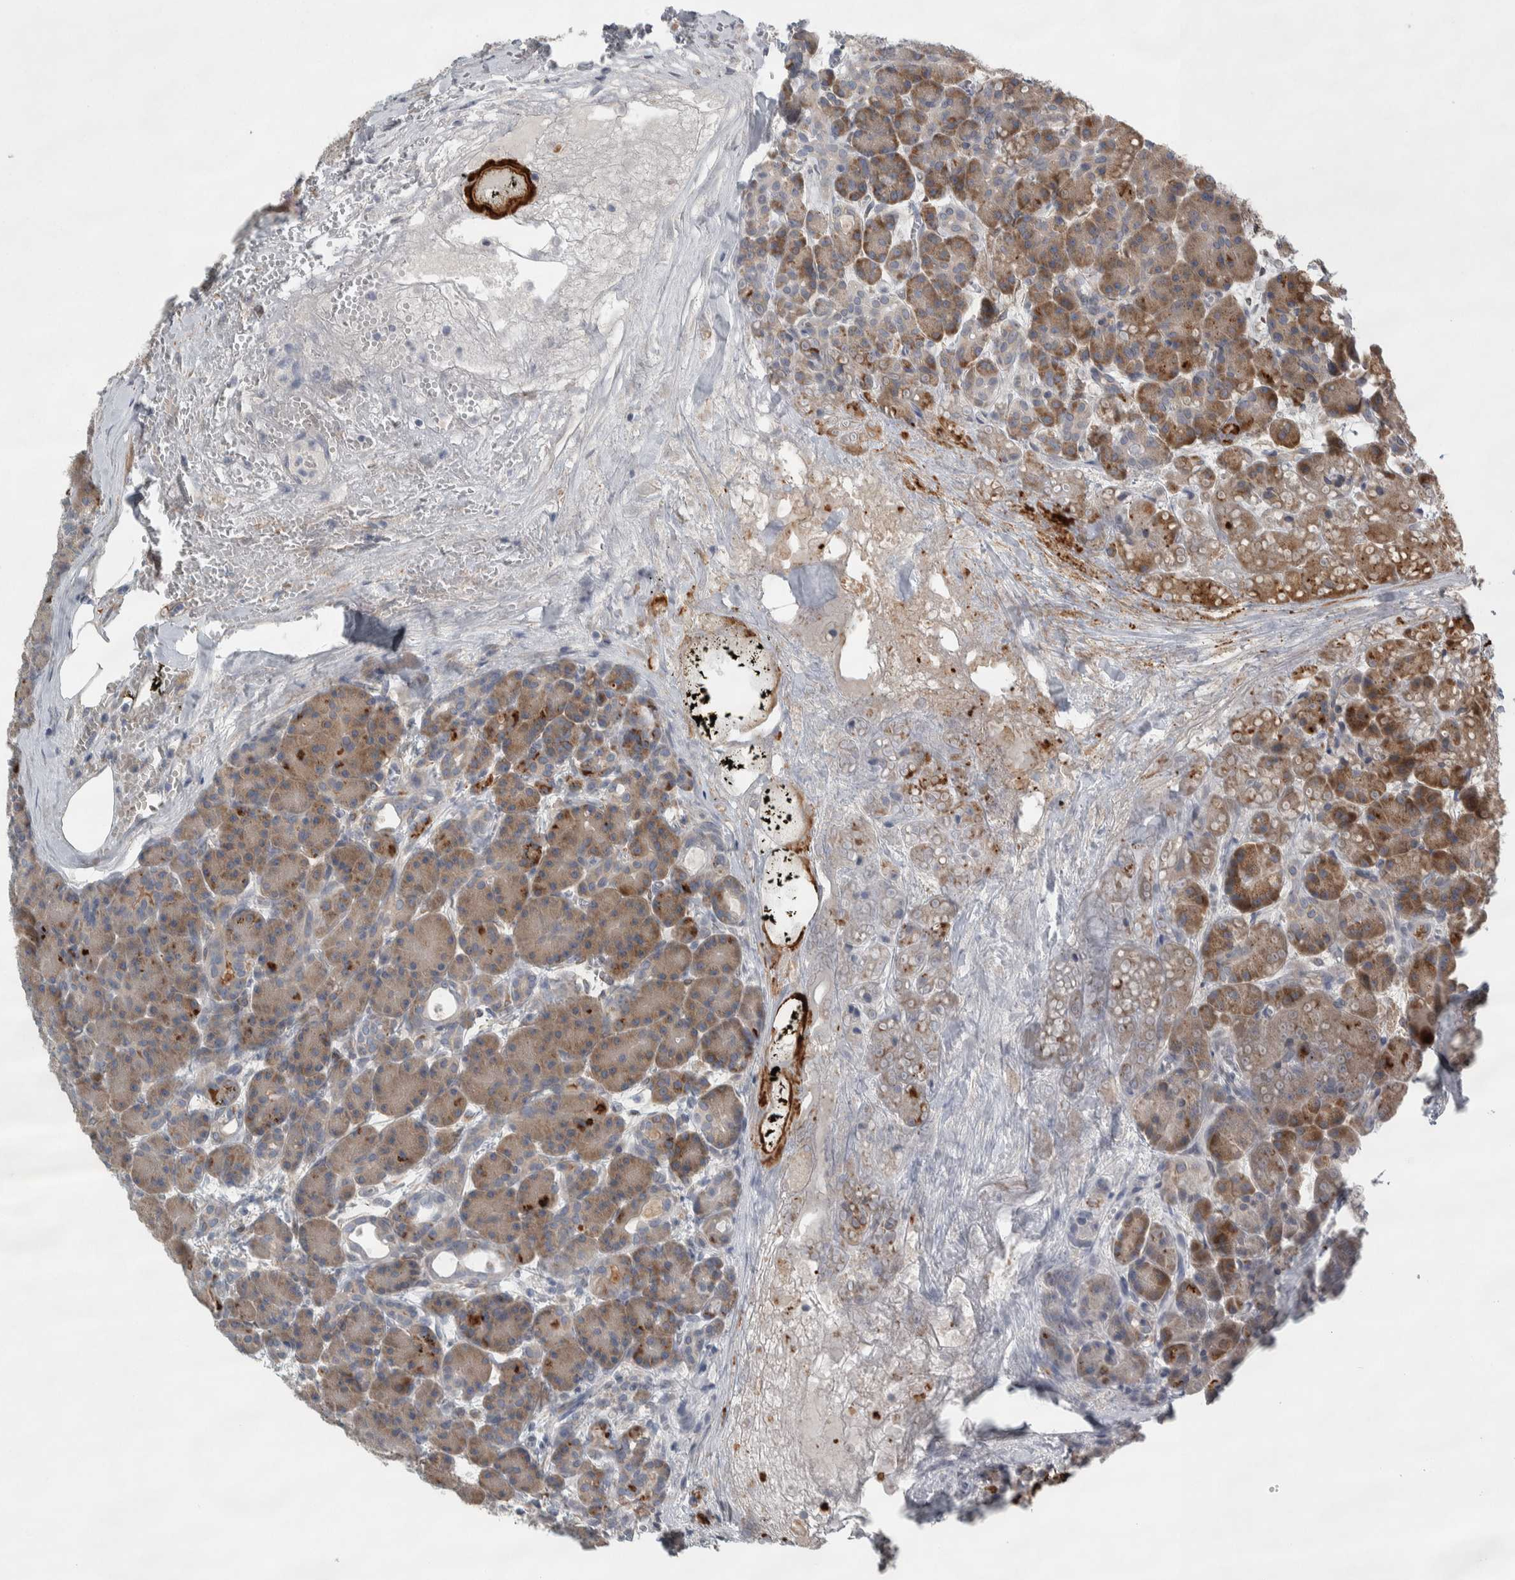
{"staining": {"intensity": "moderate", "quantity": ">75%", "location": "cytoplasmic/membranous"}, "tissue": "pancreas", "cell_type": "Exocrine glandular cells", "image_type": "normal", "snomed": [{"axis": "morphology", "description": "Normal tissue, NOS"}, {"axis": "topography", "description": "Pancreas"}], "caption": "A brown stain highlights moderate cytoplasmic/membranous expression of a protein in exocrine glandular cells of normal human pancreas.", "gene": "SIGMAR1", "patient": {"sex": "male", "age": 63}}